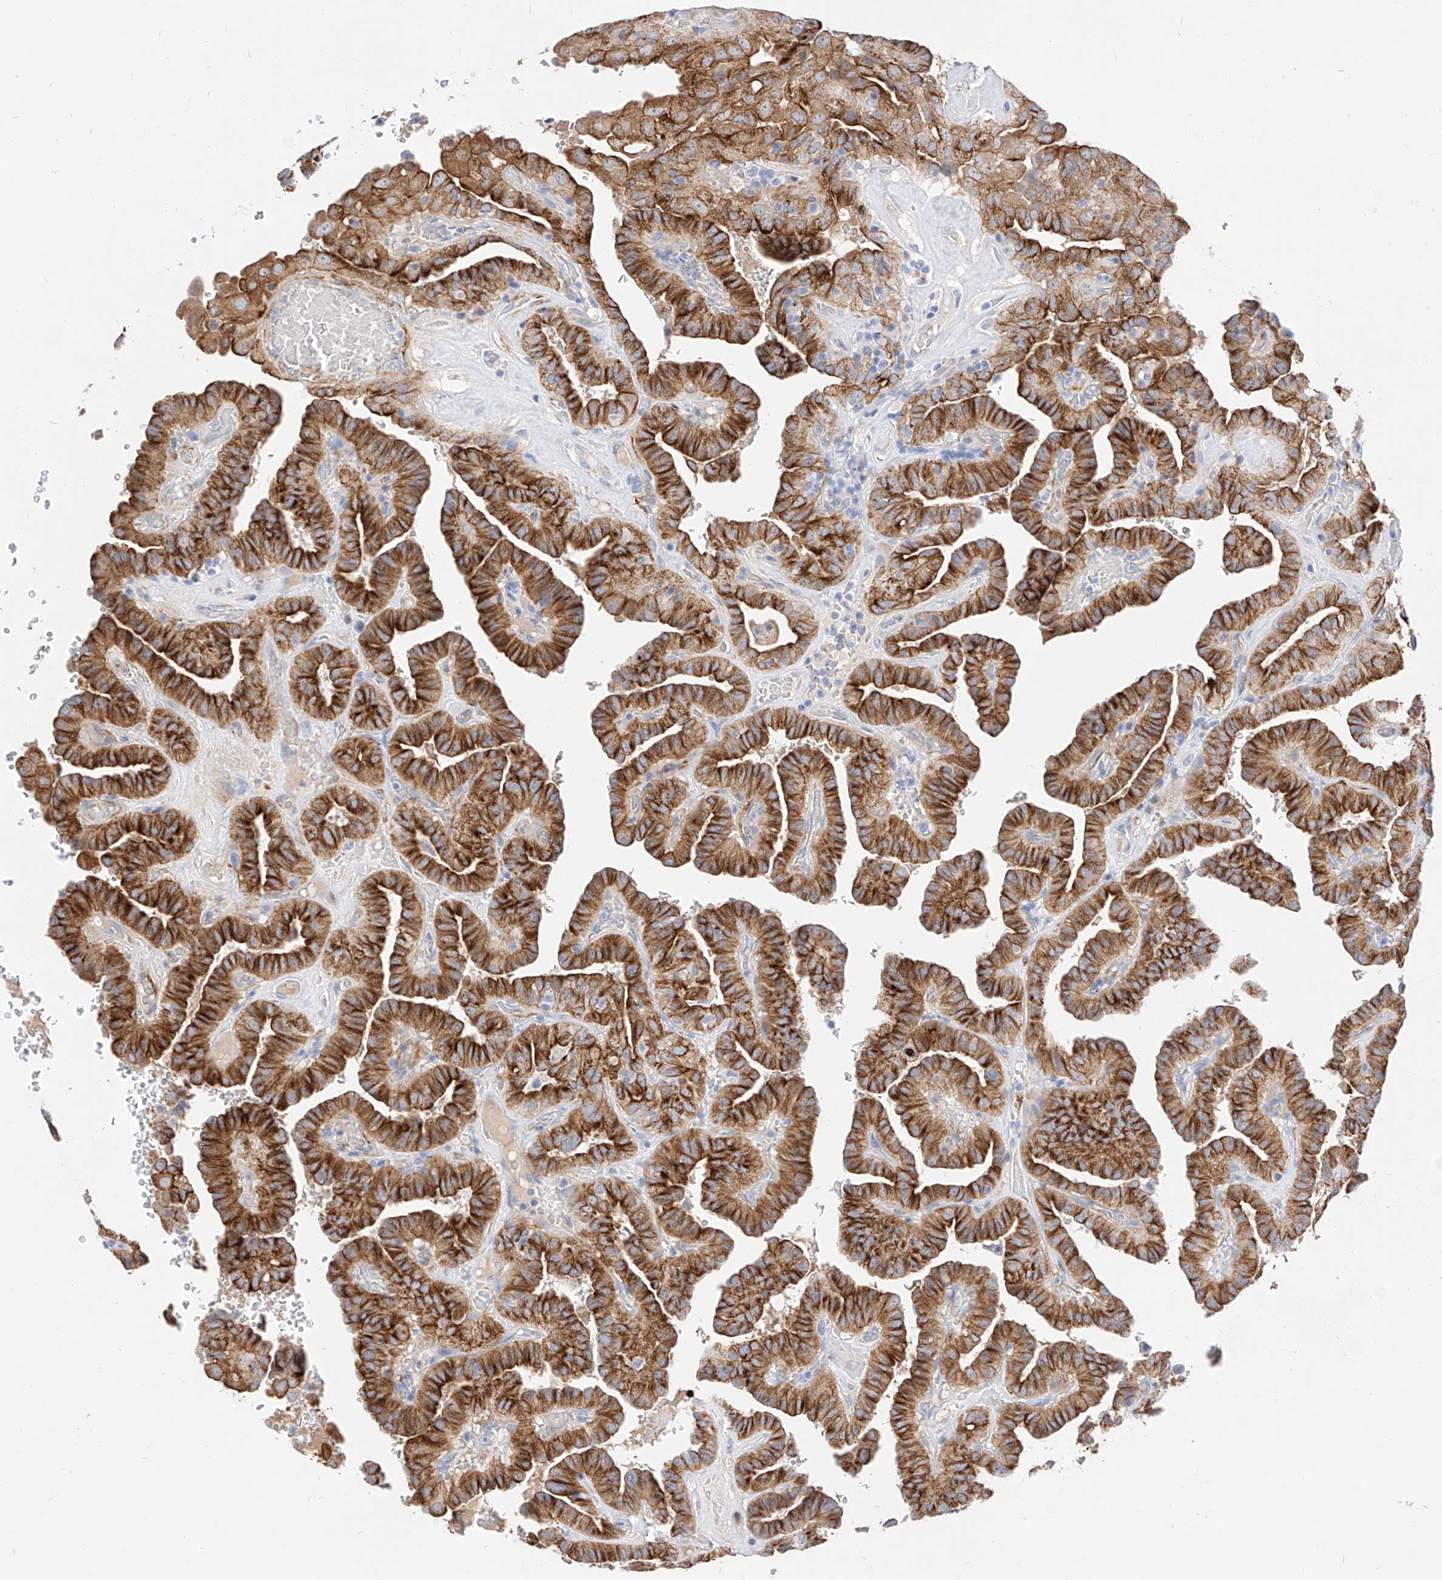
{"staining": {"intensity": "strong", "quantity": ">75%", "location": "cytoplasmic/membranous"}, "tissue": "thyroid cancer", "cell_type": "Tumor cells", "image_type": "cancer", "snomed": [{"axis": "morphology", "description": "Papillary adenocarcinoma, NOS"}, {"axis": "topography", "description": "Thyroid gland"}], "caption": "About >75% of tumor cells in thyroid cancer display strong cytoplasmic/membranous protein staining as visualized by brown immunohistochemical staining.", "gene": "MAP7", "patient": {"sex": "male", "age": 77}}